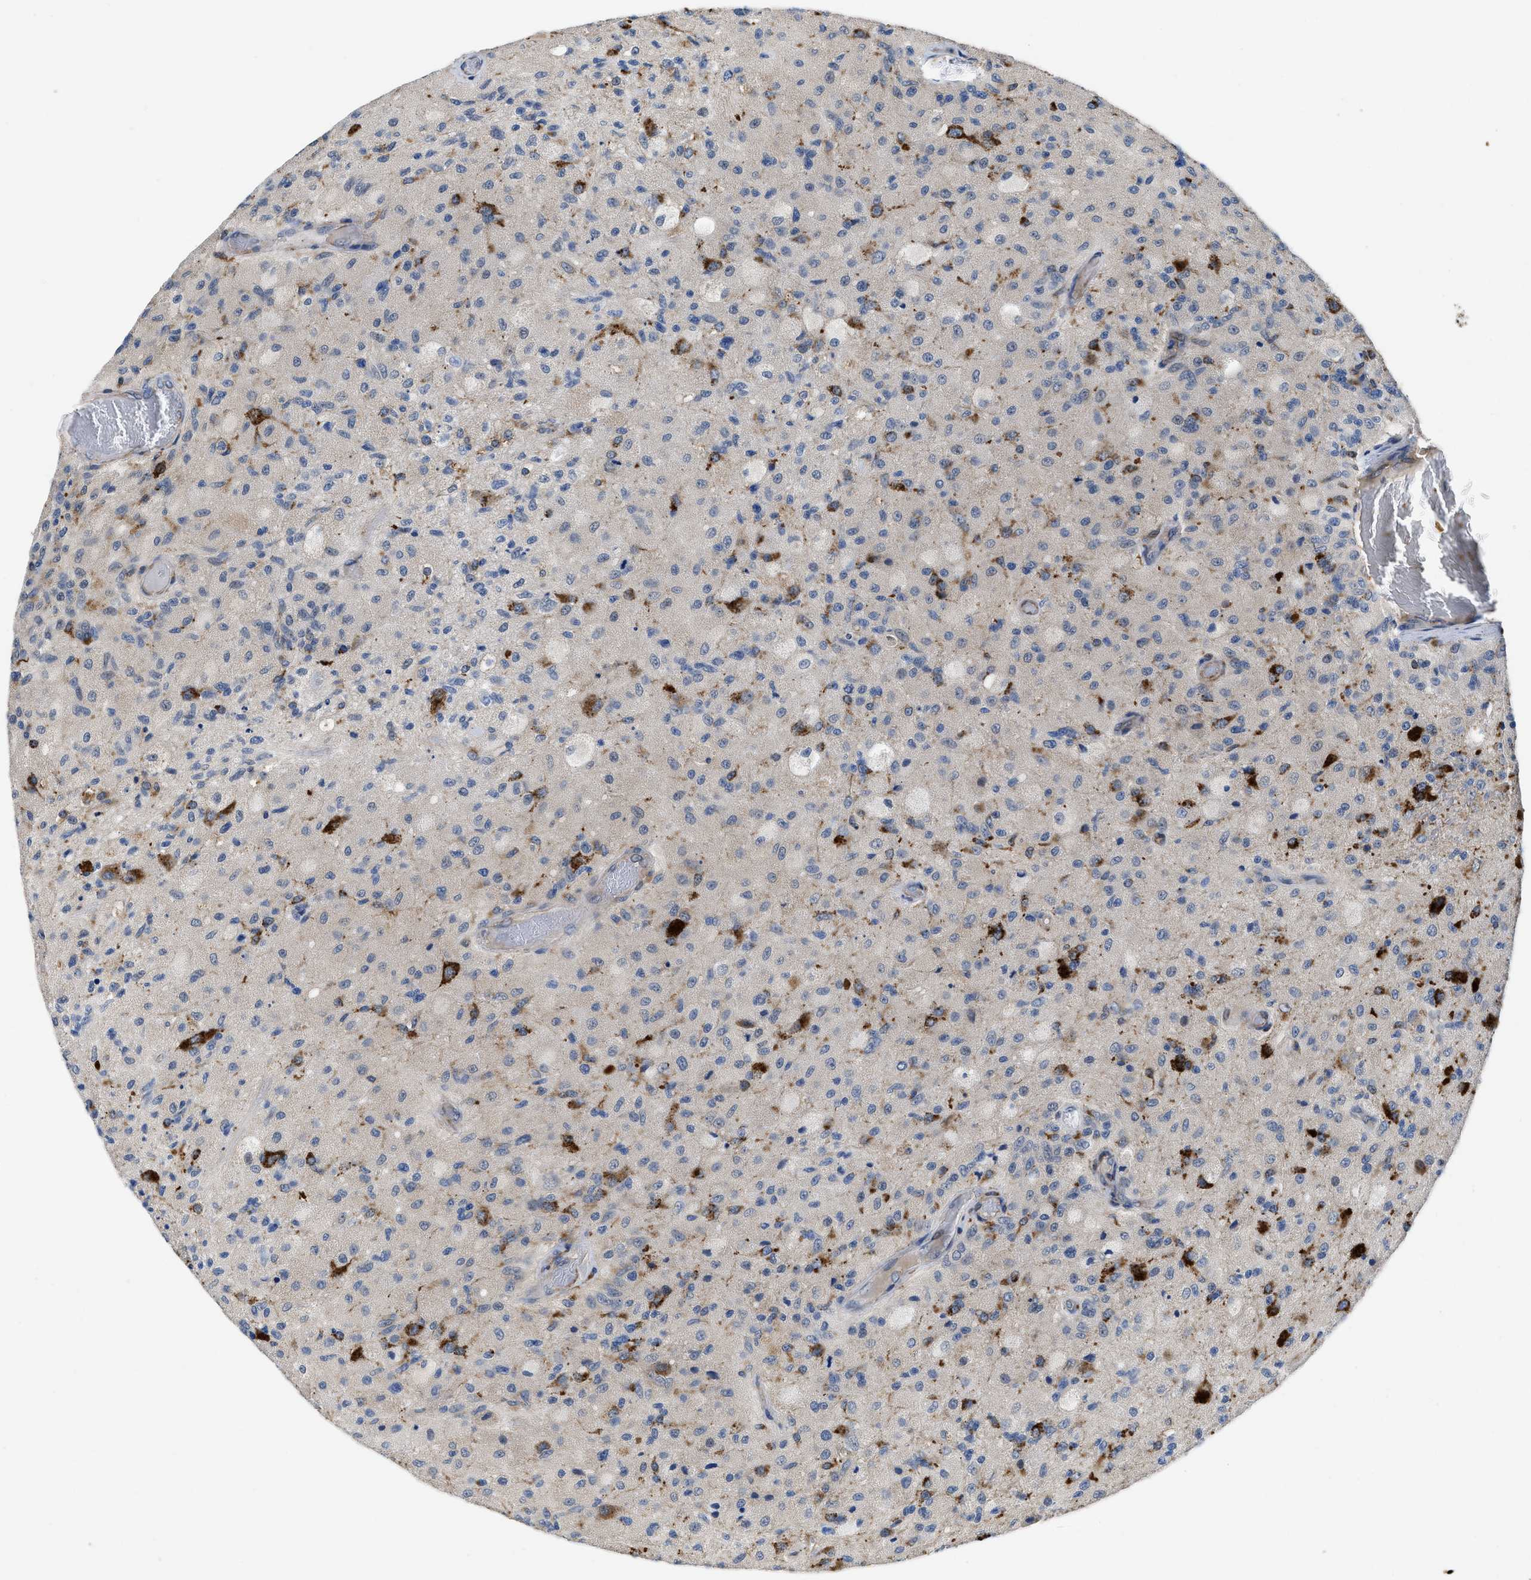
{"staining": {"intensity": "negative", "quantity": "none", "location": "none"}, "tissue": "glioma", "cell_type": "Tumor cells", "image_type": "cancer", "snomed": [{"axis": "morphology", "description": "Normal tissue, NOS"}, {"axis": "morphology", "description": "Glioma, malignant, High grade"}, {"axis": "topography", "description": "Cerebral cortex"}], "caption": "Immunohistochemistry of human glioma demonstrates no positivity in tumor cells.", "gene": "ENPP4", "patient": {"sex": "male", "age": 77}}